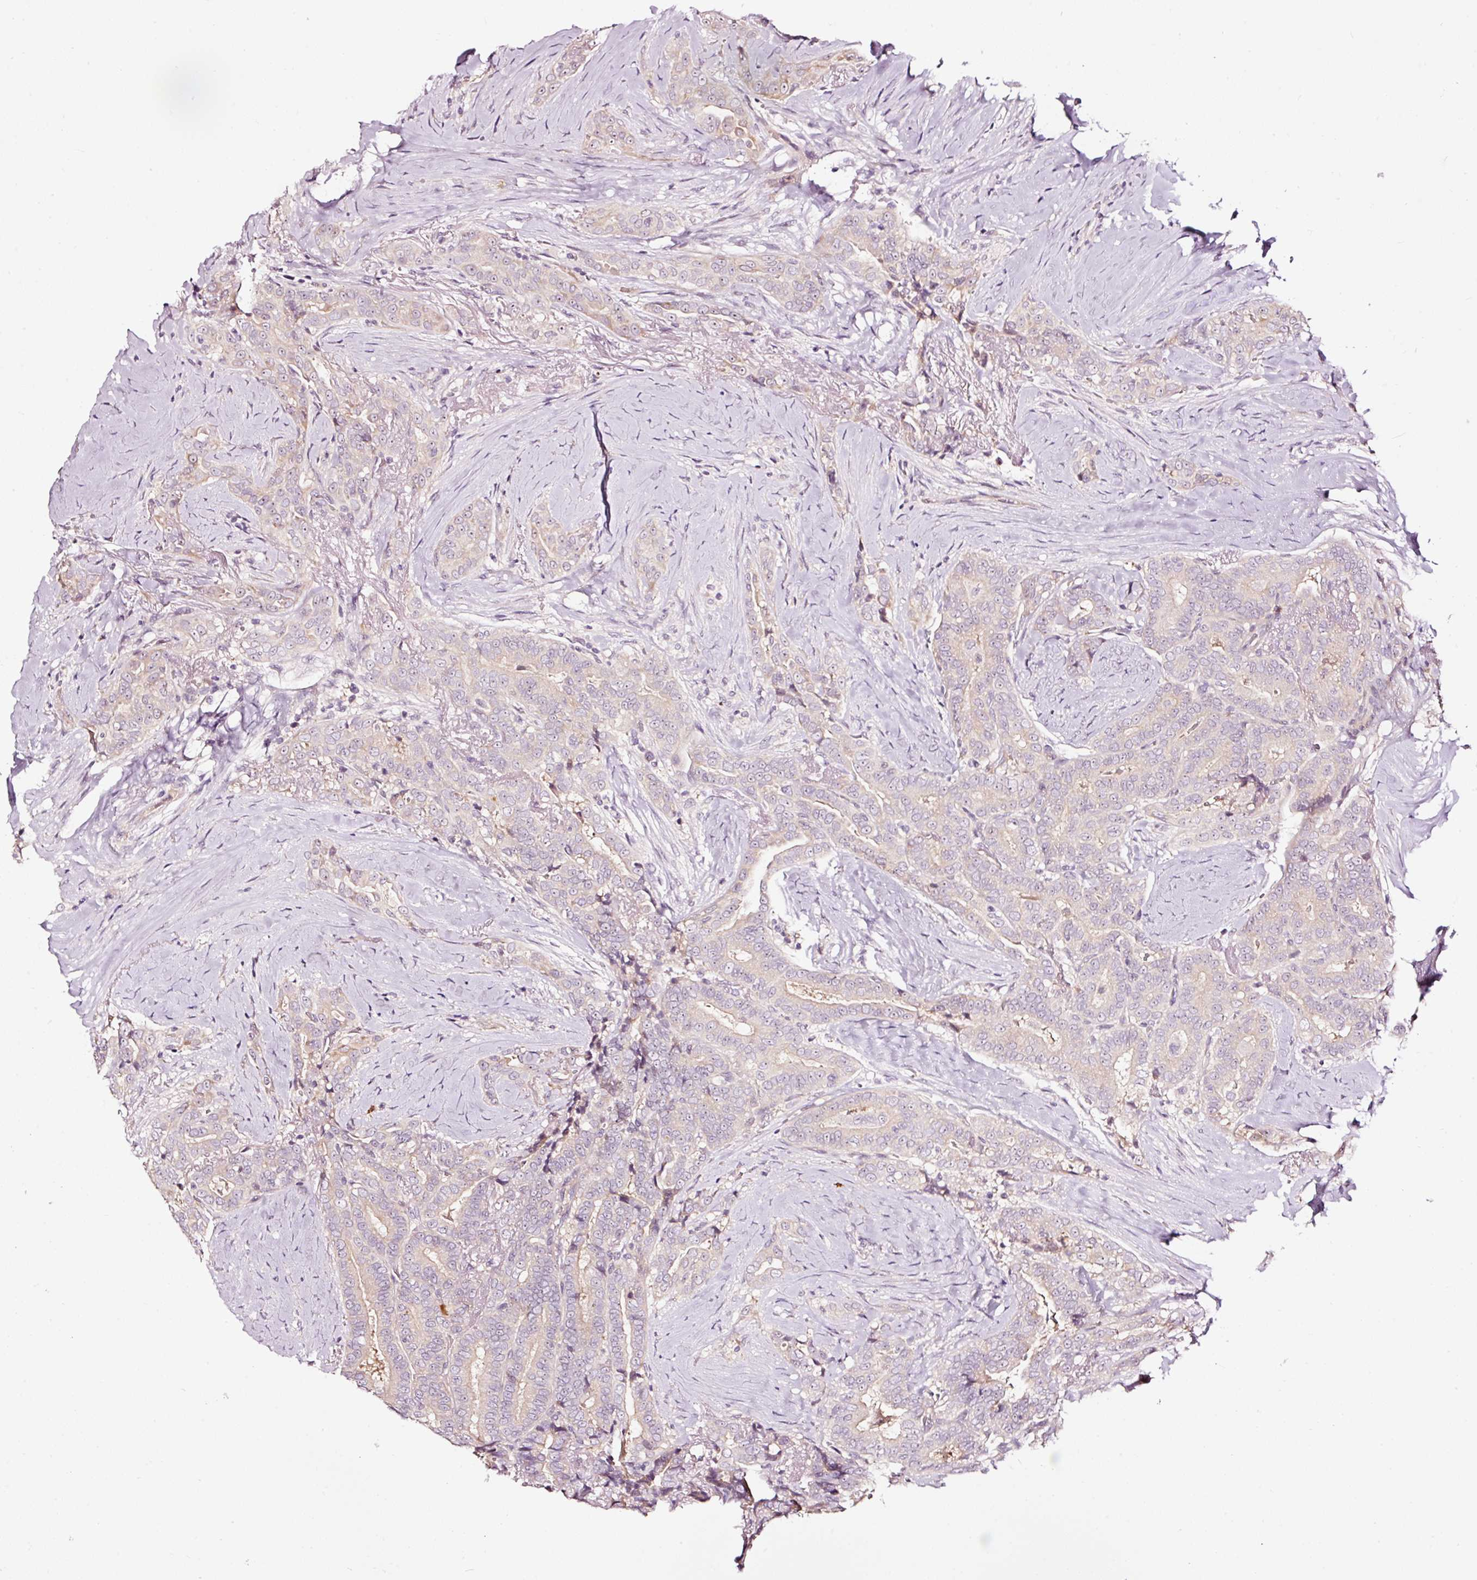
{"staining": {"intensity": "negative", "quantity": "none", "location": "none"}, "tissue": "thyroid cancer", "cell_type": "Tumor cells", "image_type": "cancer", "snomed": [{"axis": "morphology", "description": "Papillary adenocarcinoma, NOS"}, {"axis": "topography", "description": "Thyroid gland"}], "caption": "A histopathology image of thyroid cancer (papillary adenocarcinoma) stained for a protein exhibits no brown staining in tumor cells. (DAB (3,3'-diaminobenzidine) IHC, high magnification).", "gene": "UTP14A", "patient": {"sex": "male", "age": 61}}